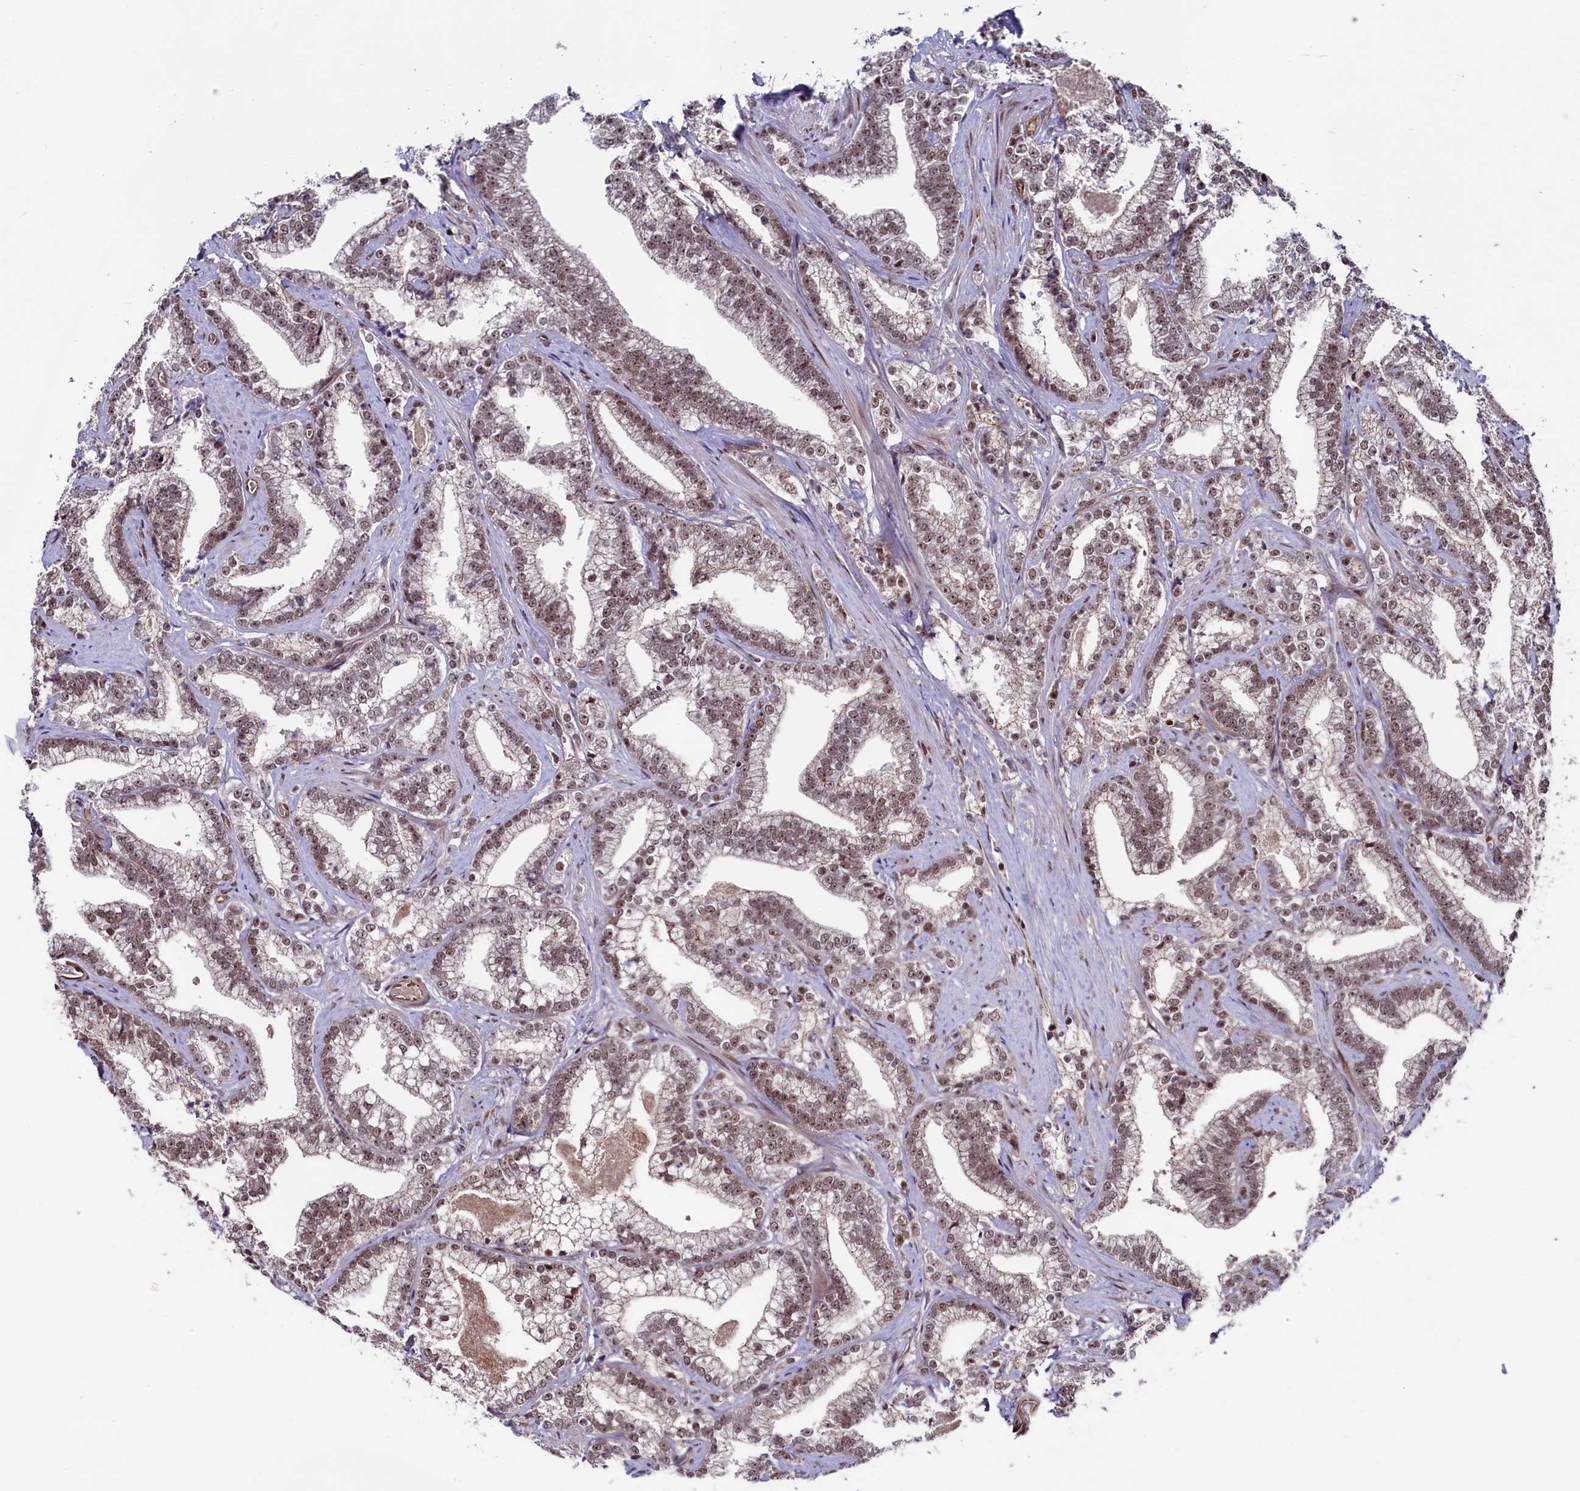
{"staining": {"intensity": "moderate", "quantity": ">75%", "location": "nuclear"}, "tissue": "prostate cancer", "cell_type": "Tumor cells", "image_type": "cancer", "snomed": [{"axis": "morphology", "description": "Adenocarcinoma, High grade"}, {"axis": "topography", "description": "Prostate and seminal vesicle, NOS"}], "caption": "Human prostate high-grade adenocarcinoma stained with a protein marker exhibits moderate staining in tumor cells.", "gene": "LEO1", "patient": {"sex": "male", "age": 67}}